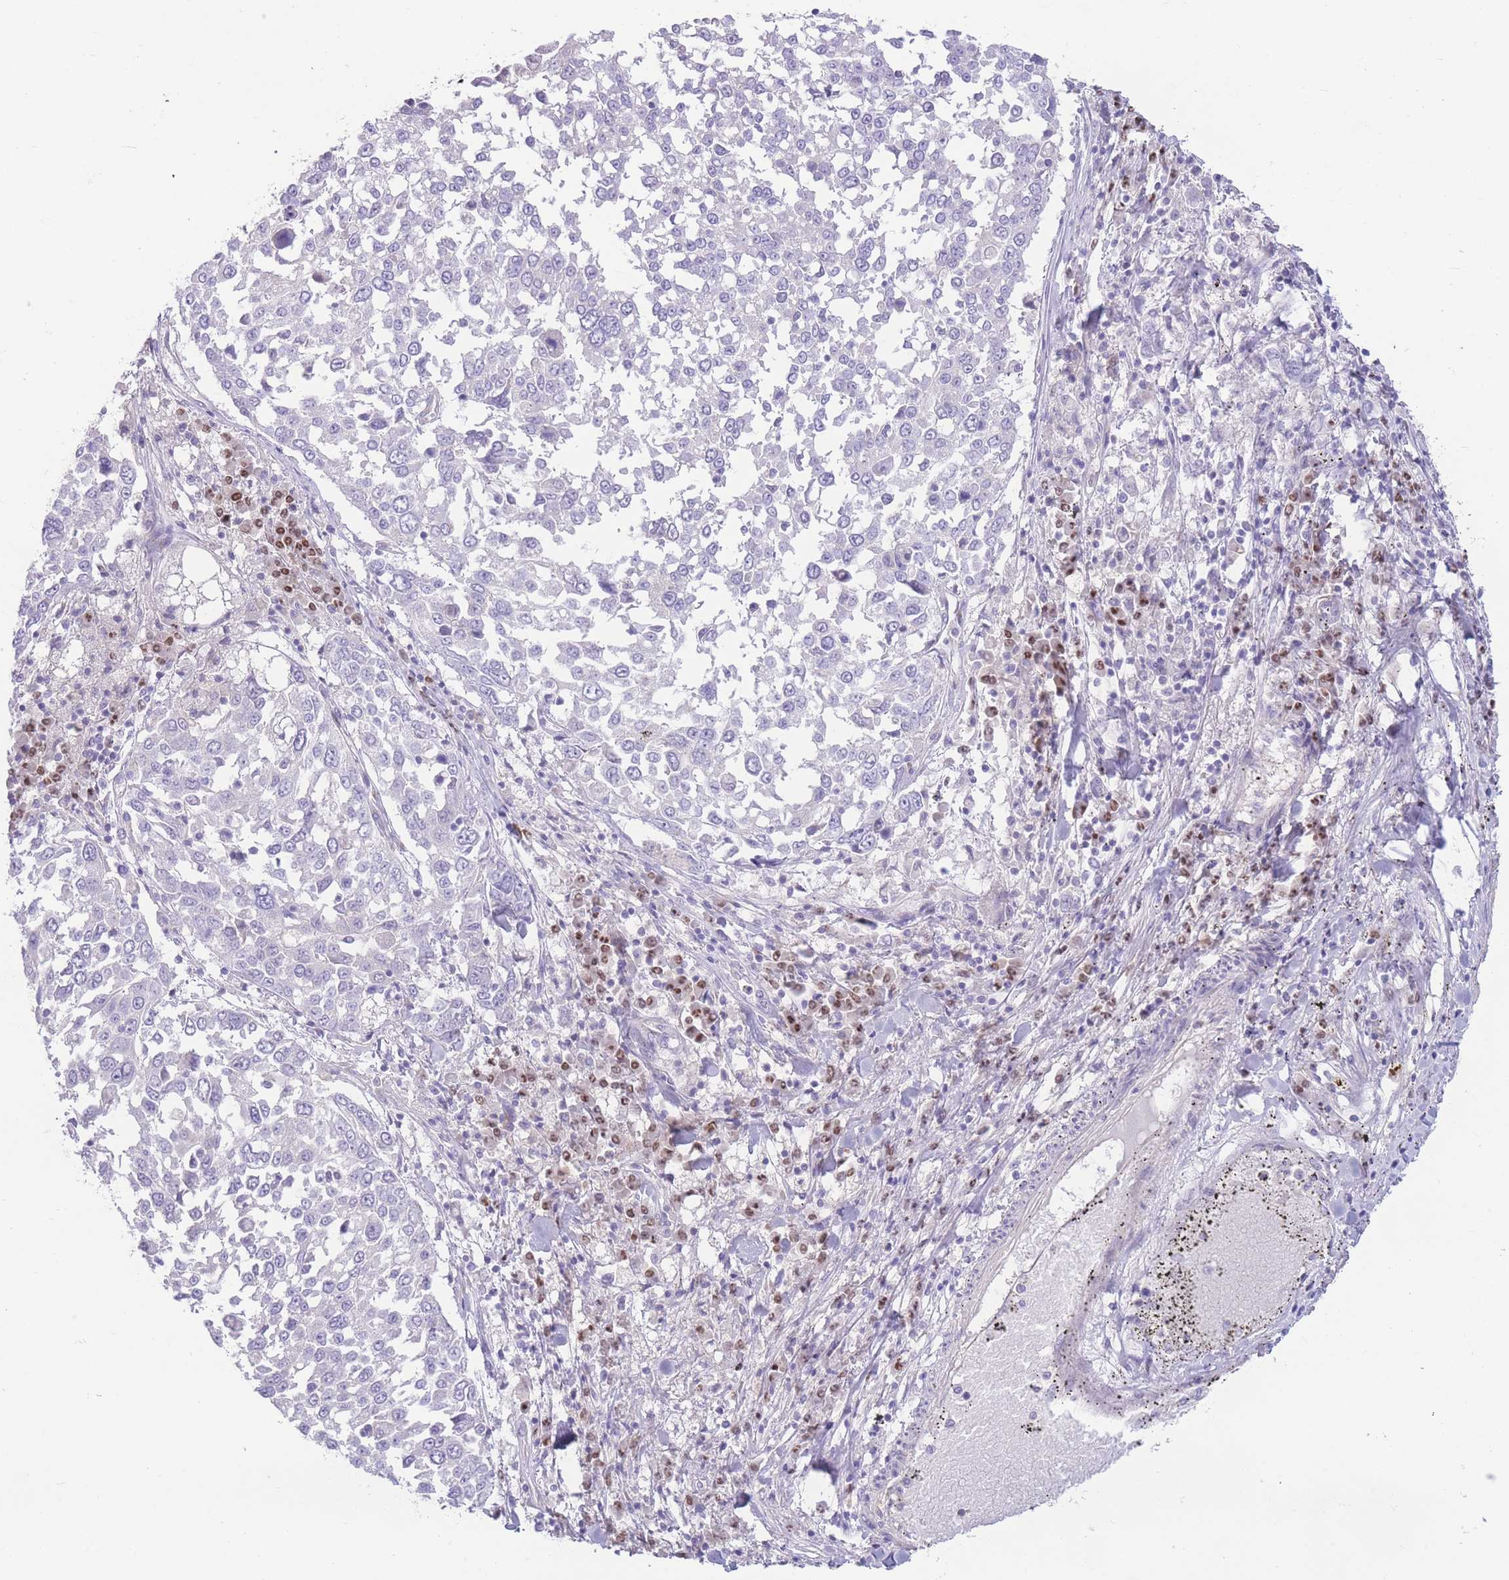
{"staining": {"intensity": "negative", "quantity": "none", "location": "none"}, "tissue": "lung cancer", "cell_type": "Tumor cells", "image_type": "cancer", "snomed": [{"axis": "morphology", "description": "Squamous cell carcinoma, NOS"}, {"axis": "topography", "description": "Lung"}], "caption": "This is an IHC image of human lung cancer (squamous cell carcinoma). There is no expression in tumor cells.", "gene": "BHLHA15", "patient": {"sex": "male", "age": 65}}